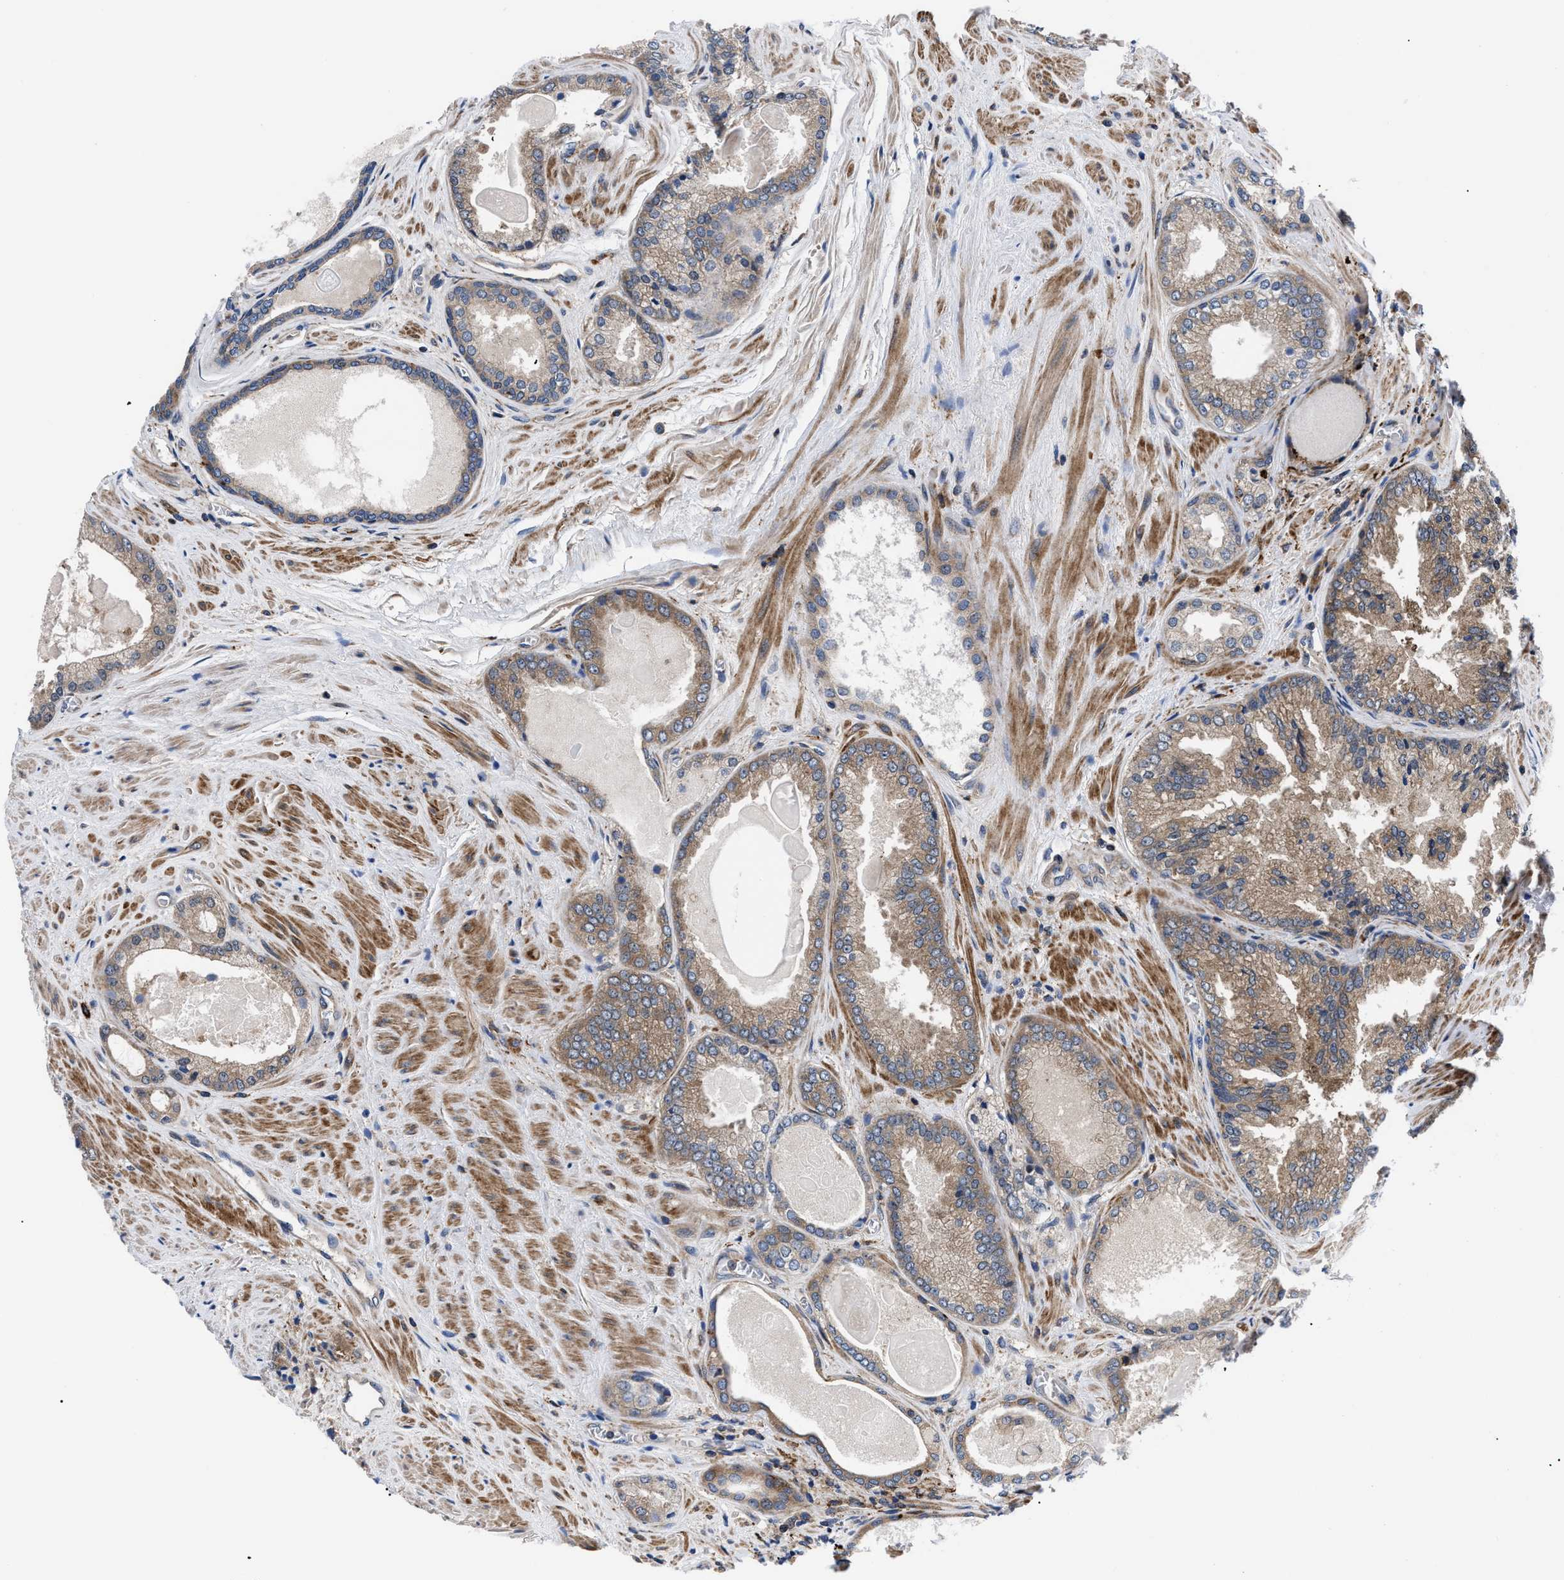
{"staining": {"intensity": "moderate", "quantity": ">75%", "location": "cytoplasmic/membranous"}, "tissue": "prostate cancer", "cell_type": "Tumor cells", "image_type": "cancer", "snomed": [{"axis": "morphology", "description": "Adenocarcinoma, High grade"}, {"axis": "topography", "description": "Prostate"}], "caption": "This histopathology image exhibits immunohistochemistry (IHC) staining of adenocarcinoma (high-grade) (prostate), with medium moderate cytoplasmic/membranous staining in approximately >75% of tumor cells.", "gene": "SPAST", "patient": {"sex": "male", "age": 65}}